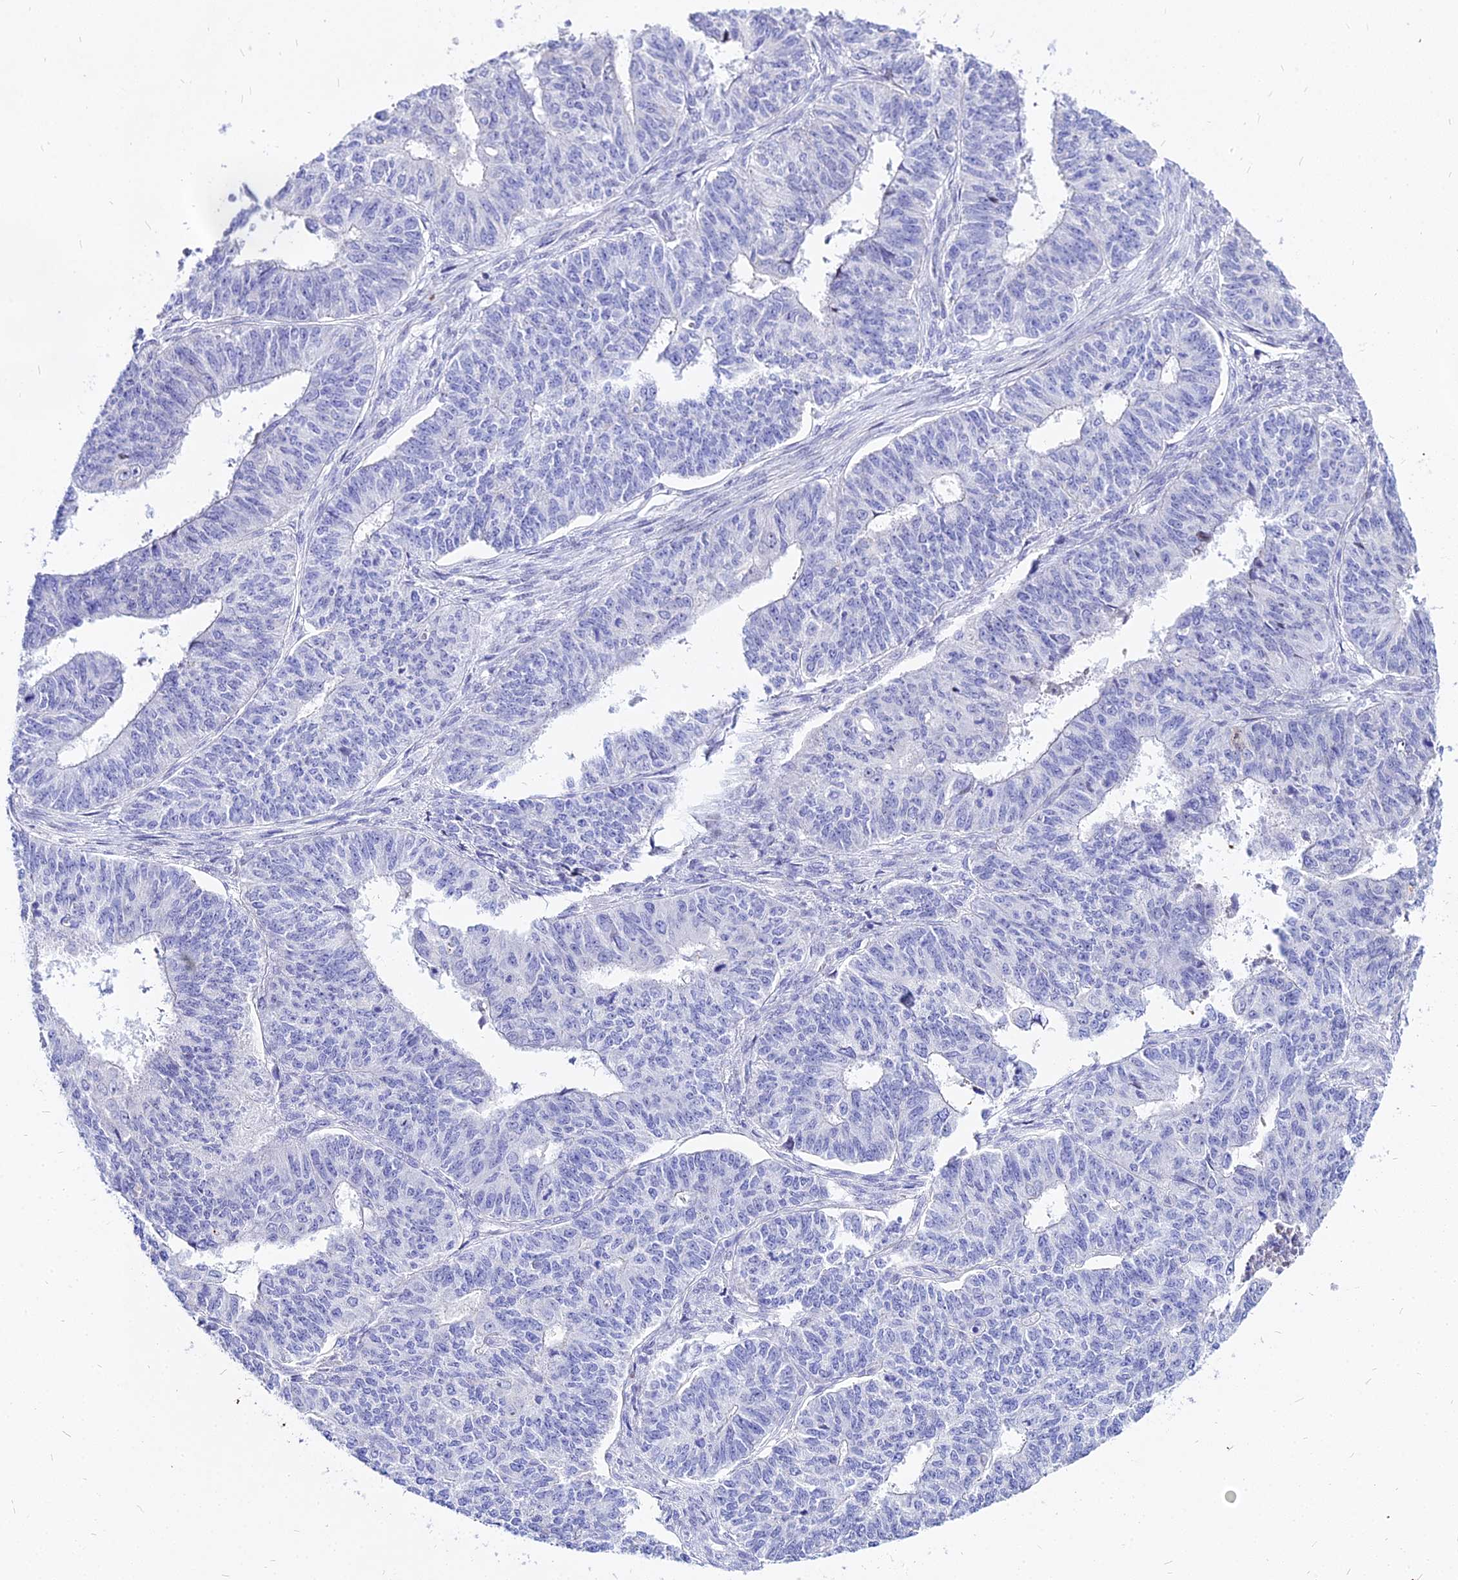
{"staining": {"intensity": "negative", "quantity": "none", "location": "none"}, "tissue": "endometrial cancer", "cell_type": "Tumor cells", "image_type": "cancer", "snomed": [{"axis": "morphology", "description": "Adenocarcinoma, NOS"}, {"axis": "topography", "description": "Endometrium"}], "caption": "IHC image of endometrial cancer (adenocarcinoma) stained for a protein (brown), which exhibits no positivity in tumor cells.", "gene": "CARD18", "patient": {"sex": "female", "age": 32}}